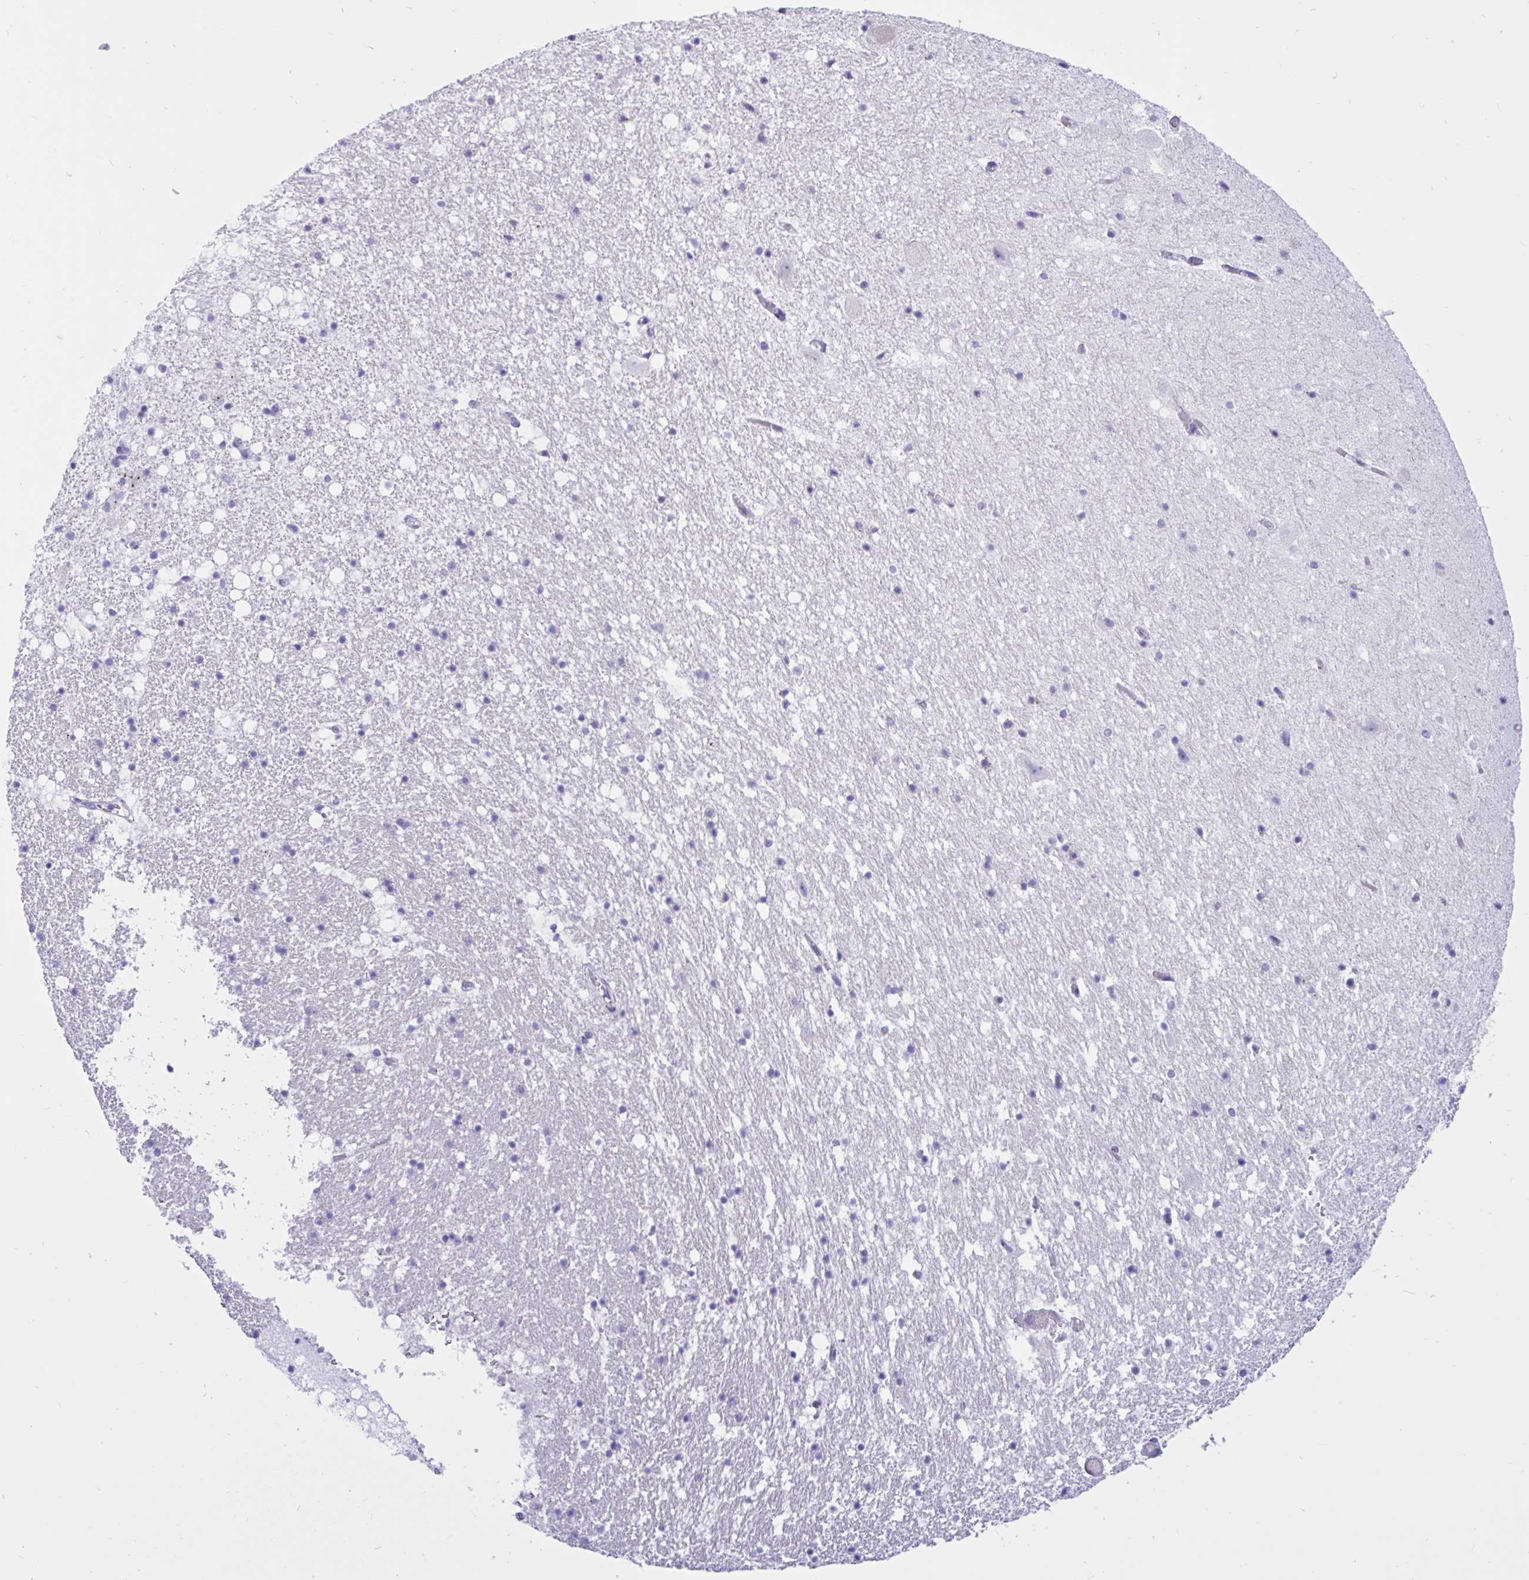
{"staining": {"intensity": "negative", "quantity": "none", "location": "none"}, "tissue": "hippocampus", "cell_type": "Glial cells", "image_type": "normal", "snomed": [{"axis": "morphology", "description": "Normal tissue, NOS"}, {"axis": "topography", "description": "Hippocampus"}], "caption": "Glial cells are negative for protein expression in normal human hippocampus. The staining was performed using DAB (3,3'-diaminobenzidine) to visualize the protein expression in brown, while the nuclei were stained in blue with hematoxylin (Magnification: 20x).", "gene": "RNASE3", "patient": {"sex": "female", "age": 42}}